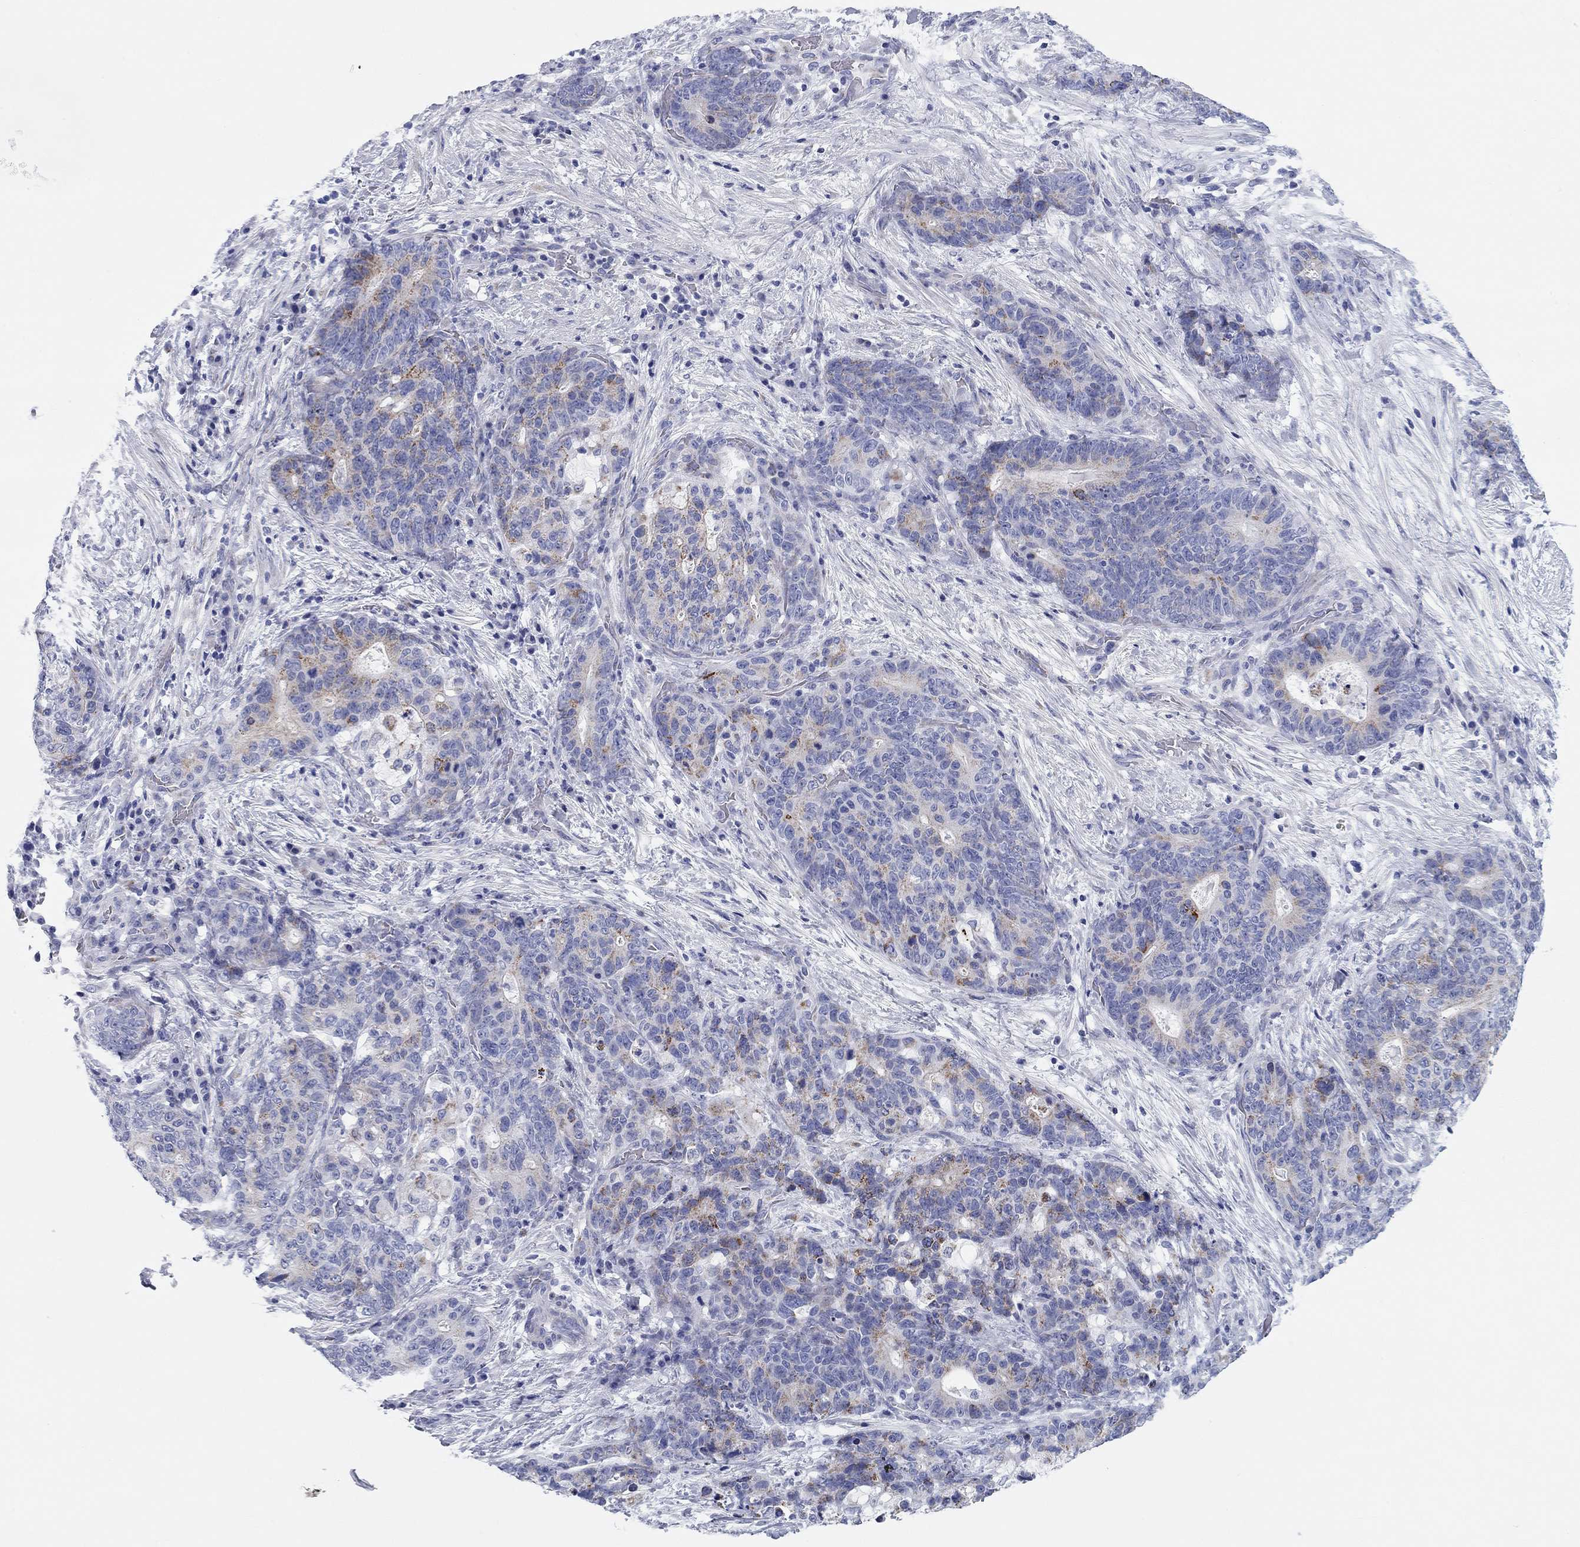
{"staining": {"intensity": "strong", "quantity": "<25%", "location": "cytoplasmic/membranous"}, "tissue": "stomach cancer", "cell_type": "Tumor cells", "image_type": "cancer", "snomed": [{"axis": "morphology", "description": "Normal tissue, NOS"}, {"axis": "morphology", "description": "Adenocarcinoma, NOS"}, {"axis": "topography", "description": "Stomach"}], "caption": "Adenocarcinoma (stomach) was stained to show a protein in brown. There is medium levels of strong cytoplasmic/membranous staining in approximately <25% of tumor cells. (Brightfield microscopy of DAB IHC at high magnification).", "gene": "CHI3L2", "patient": {"sex": "female", "age": 64}}